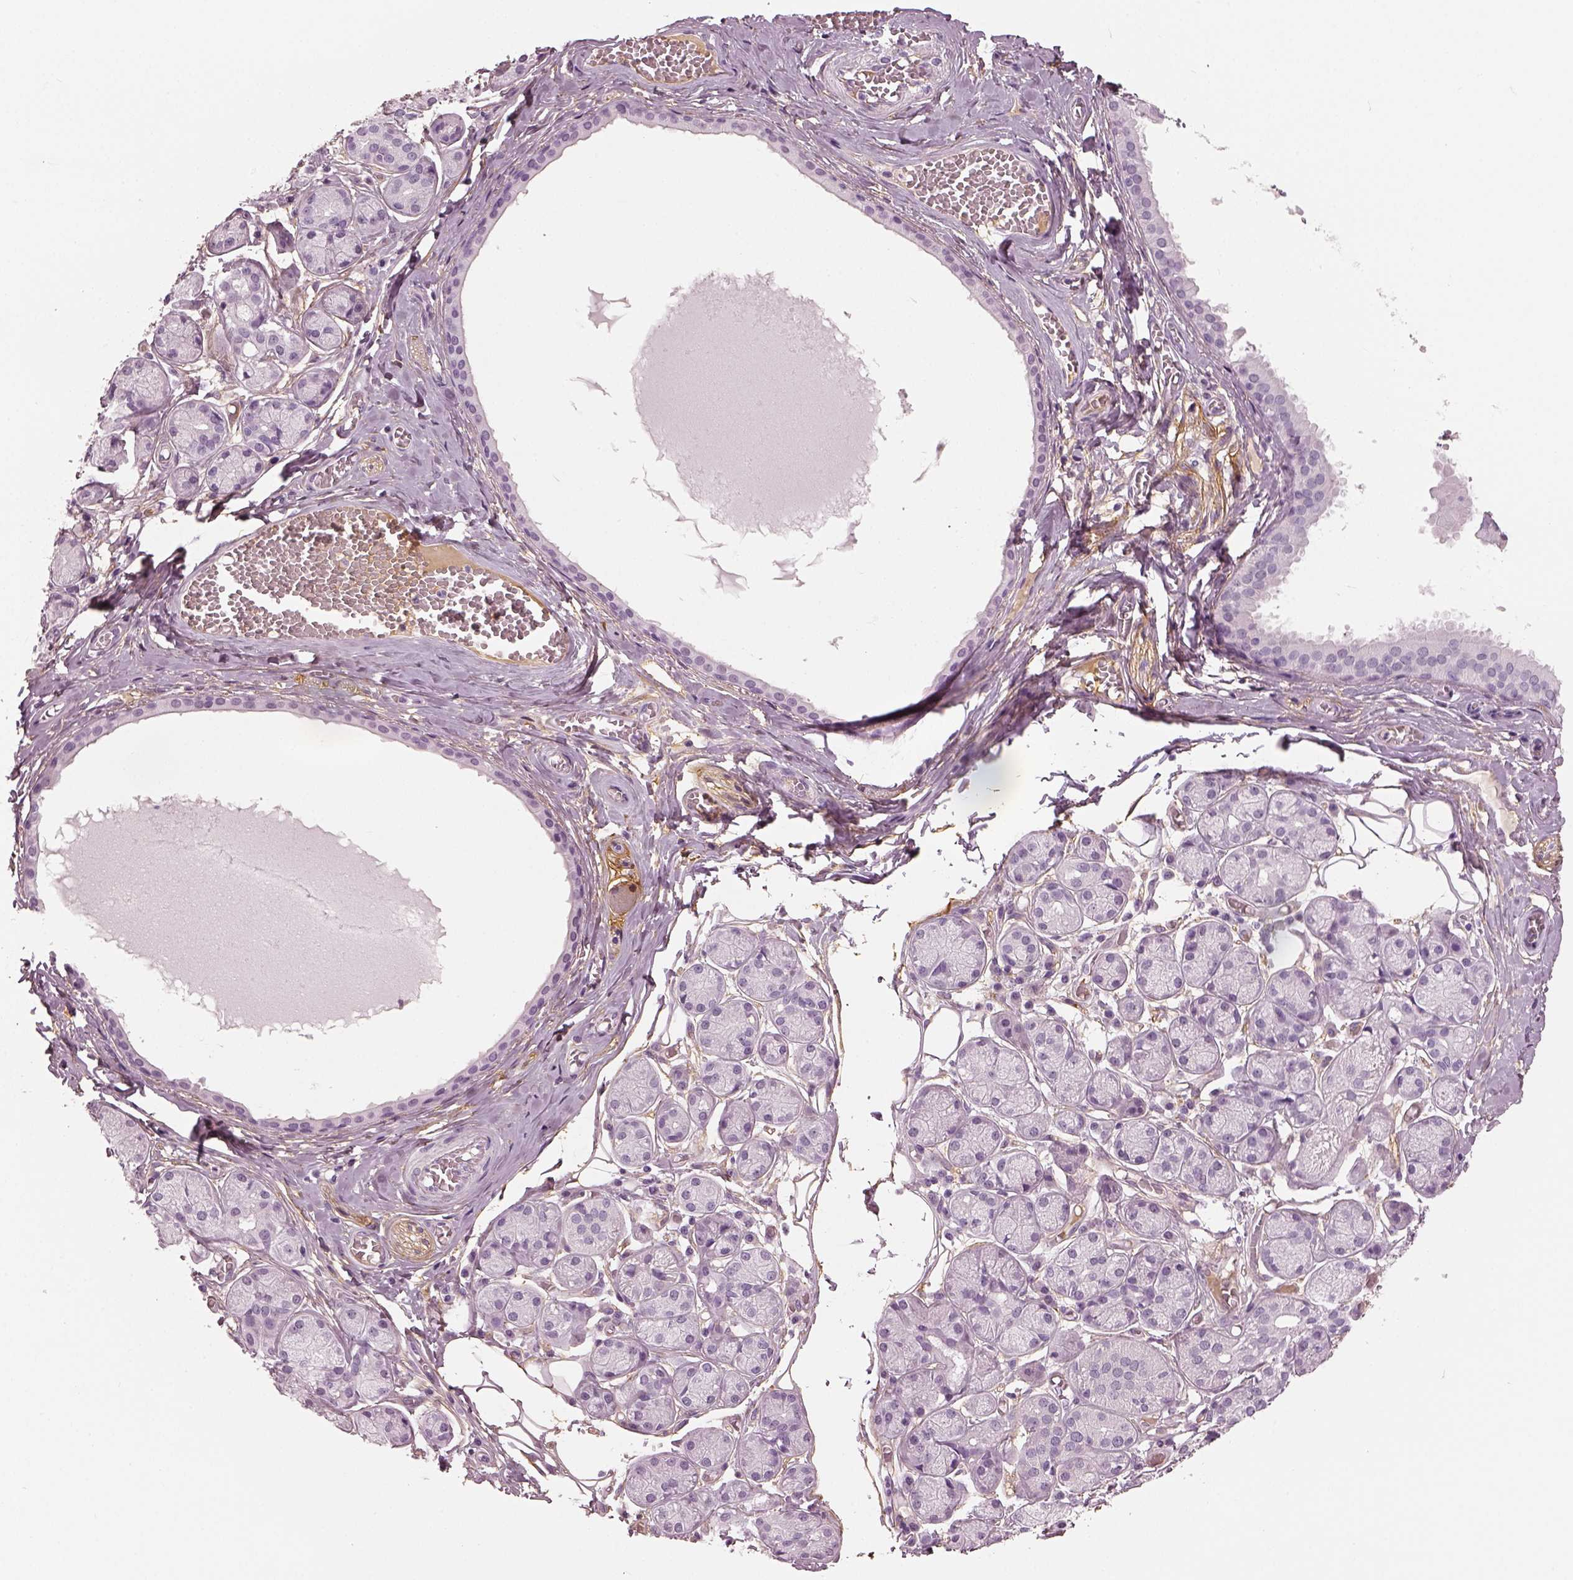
{"staining": {"intensity": "negative", "quantity": "none", "location": "none"}, "tissue": "salivary gland", "cell_type": "Glandular cells", "image_type": "normal", "snomed": [{"axis": "morphology", "description": "Normal tissue, NOS"}, {"axis": "topography", "description": "Salivary gland"}, {"axis": "topography", "description": "Peripheral nerve tissue"}], "caption": "Salivary gland stained for a protein using immunohistochemistry (IHC) exhibits no positivity glandular cells.", "gene": "TRIM69", "patient": {"sex": "male", "age": 71}}